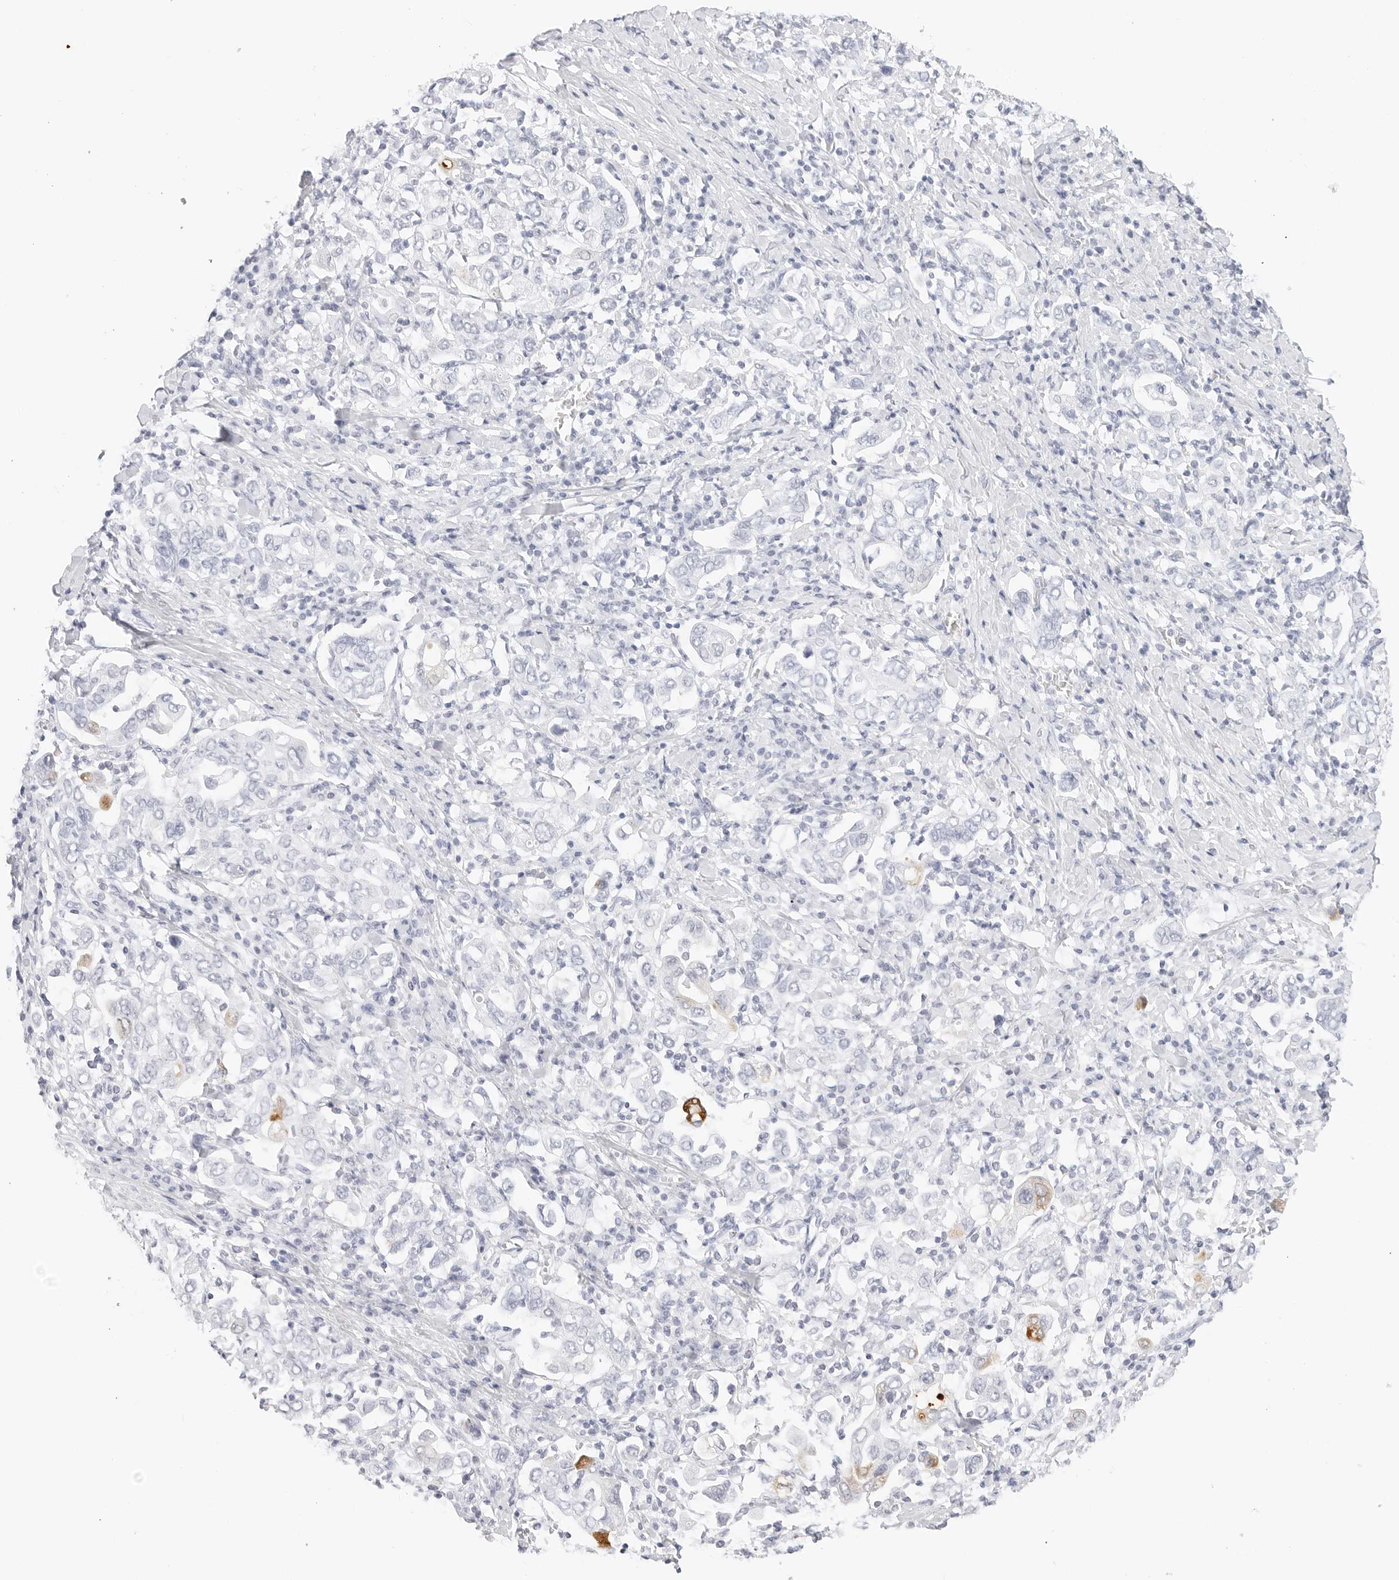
{"staining": {"intensity": "negative", "quantity": "none", "location": "none"}, "tissue": "stomach cancer", "cell_type": "Tumor cells", "image_type": "cancer", "snomed": [{"axis": "morphology", "description": "Adenocarcinoma, NOS"}, {"axis": "topography", "description": "Stomach, upper"}], "caption": "Human stomach cancer (adenocarcinoma) stained for a protein using immunohistochemistry (IHC) shows no expression in tumor cells.", "gene": "TFF2", "patient": {"sex": "male", "age": 62}}